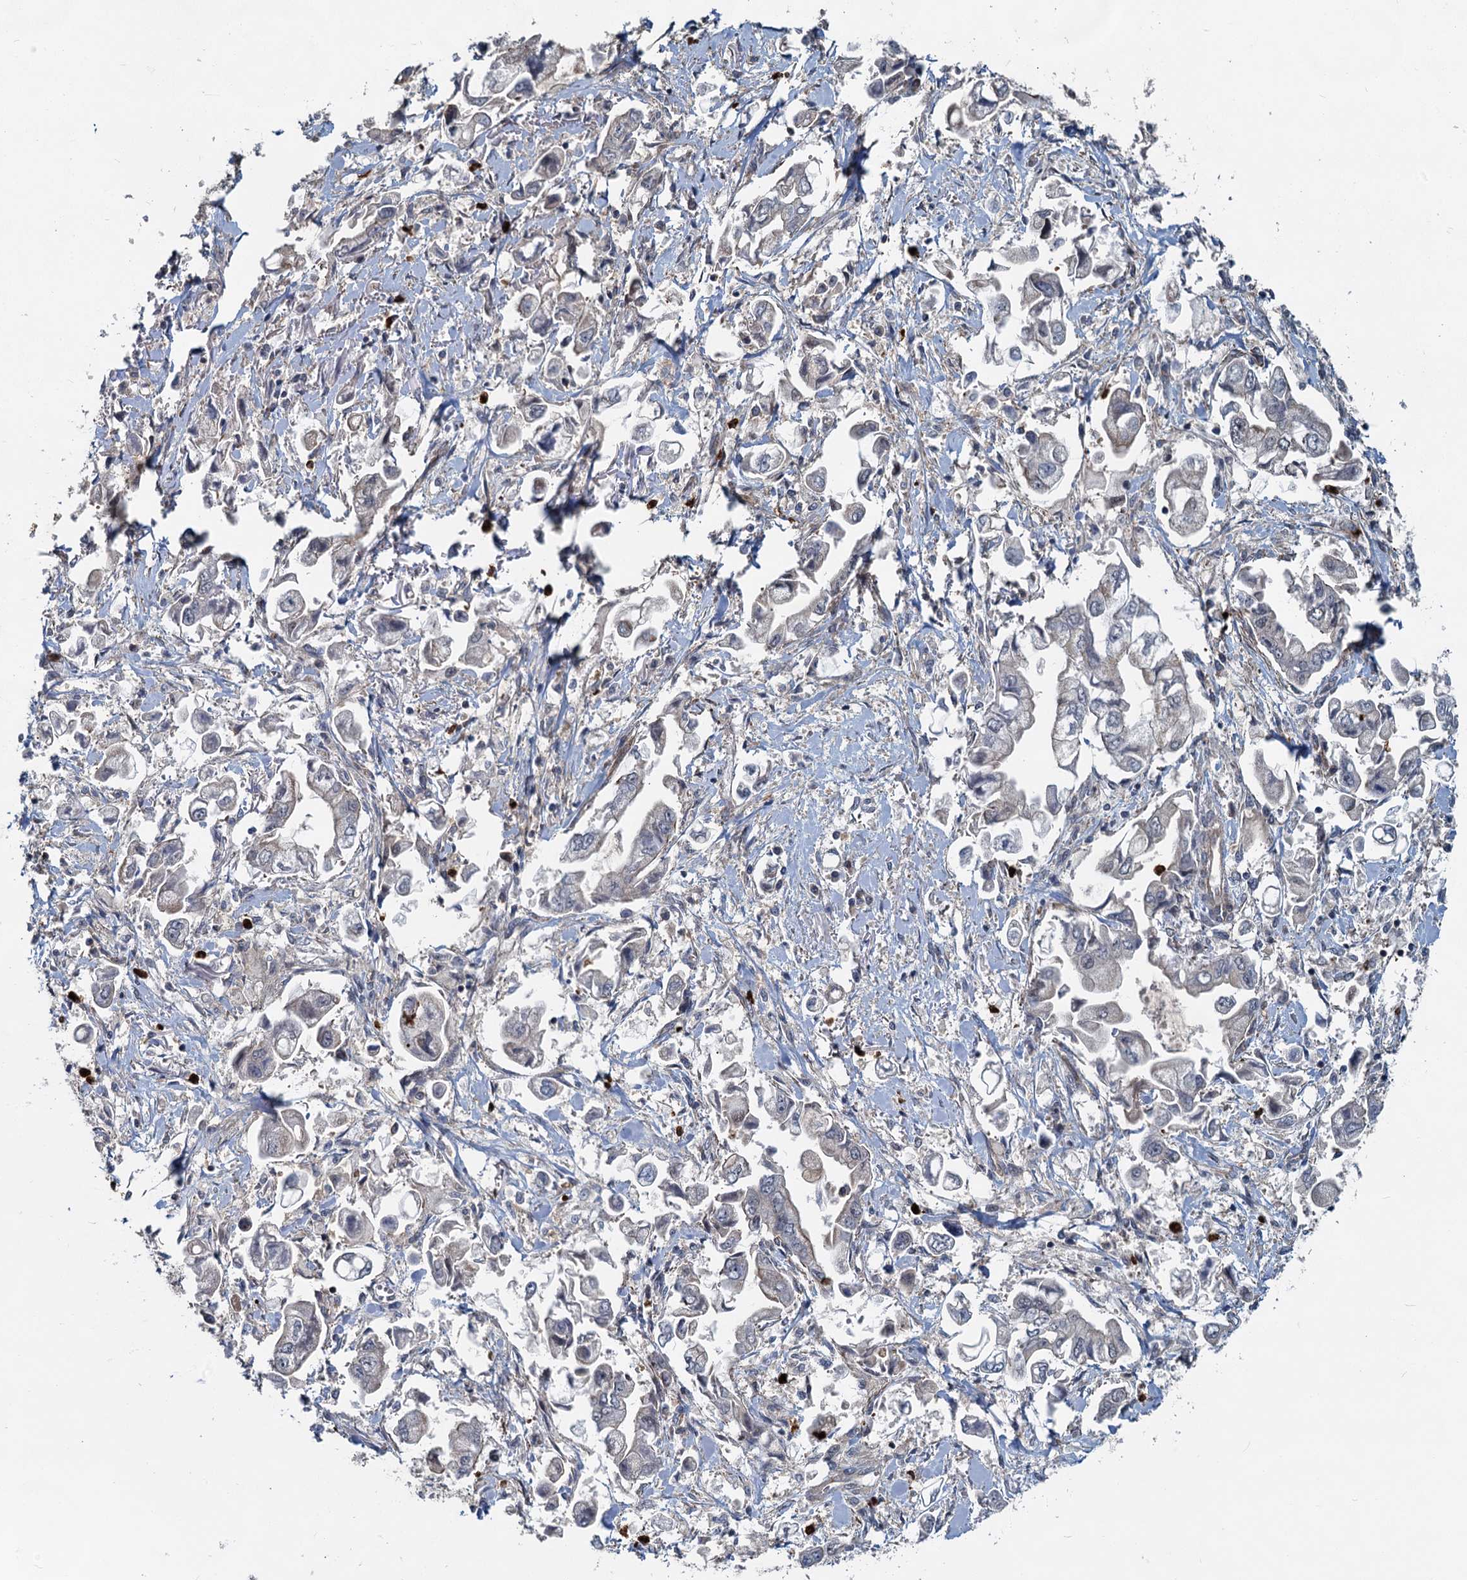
{"staining": {"intensity": "weak", "quantity": "<25%", "location": "cytoplasmic/membranous"}, "tissue": "stomach cancer", "cell_type": "Tumor cells", "image_type": "cancer", "snomed": [{"axis": "morphology", "description": "Adenocarcinoma, NOS"}, {"axis": "topography", "description": "Stomach"}], "caption": "Histopathology image shows no protein positivity in tumor cells of stomach cancer (adenocarcinoma) tissue.", "gene": "ADCY2", "patient": {"sex": "male", "age": 62}}